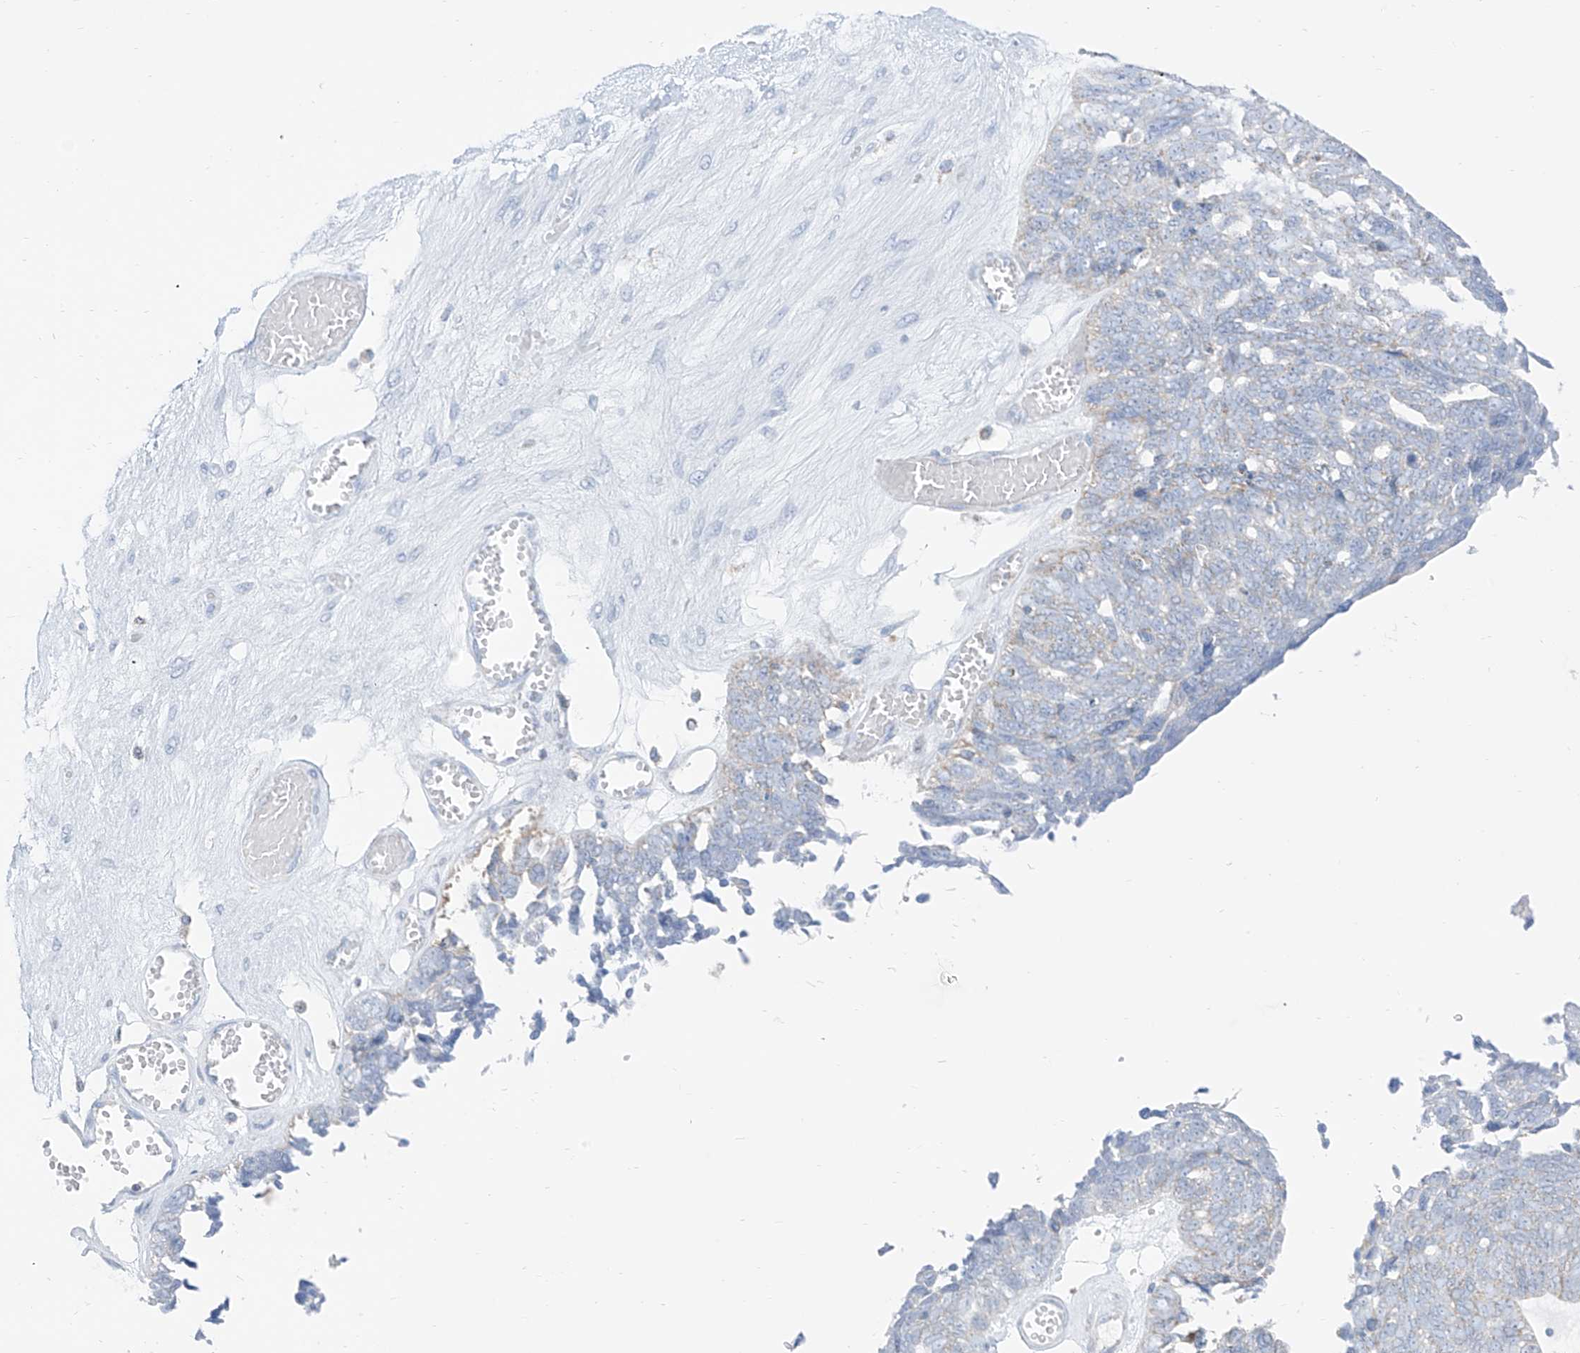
{"staining": {"intensity": "negative", "quantity": "none", "location": "none"}, "tissue": "ovarian cancer", "cell_type": "Tumor cells", "image_type": "cancer", "snomed": [{"axis": "morphology", "description": "Cystadenocarcinoma, serous, NOS"}, {"axis": "topography", "description": "Ovary"}], "caption": "DAB (3,3'-diaminobenzidine) immunohistochemical staining of human ovarian serous cystadenocarcinoma reveals no significant positivity in tumor cells. The staining is performed using DAB (3,3'-diaminobenzidine) brown chromogen with nuclei counter-stained in using hematoxylin.", "gene": "ETHE1", "patient": {"sex": "female", "age": 79}}